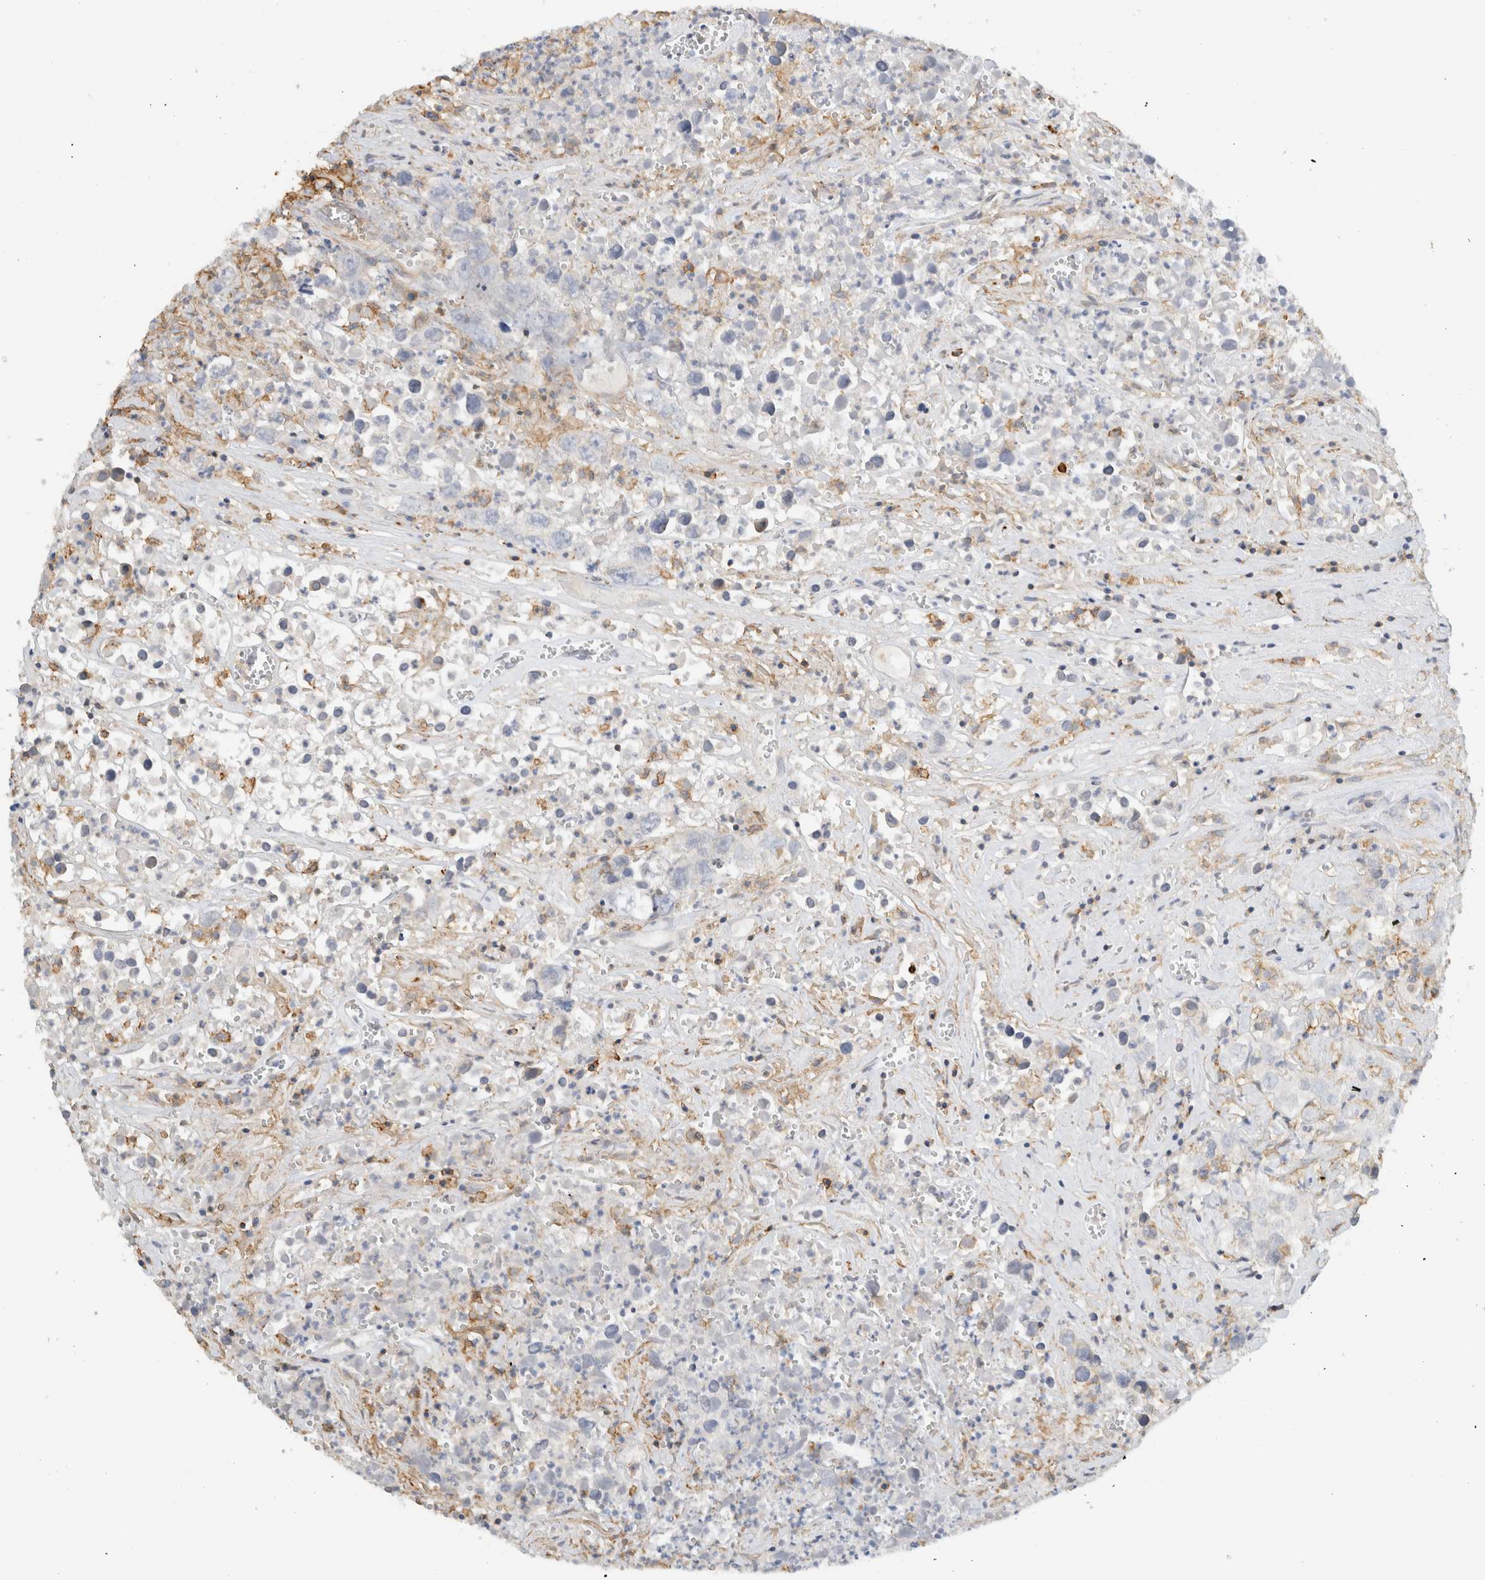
{"staining": {"intensity": "negative", "quantity": "none", "location": "none"}, "tissue": "testis cancer", "cell_type": "Tumor cells", "image_type": "cancer", "snomed": [{"axis": "morphology", "description": "Seminoma, NOS"}, {"axis": "morphology", "description": "Carcinoma, Embryonal, NOS"}, {"axis": "topography", "description": "Testis"}], "caption": "The micrograph shows no significant positivity in tumor cells of seminoma (testis).", "gene": "ERCC6L2", "patient": {"sex": "male", "age": 43}}